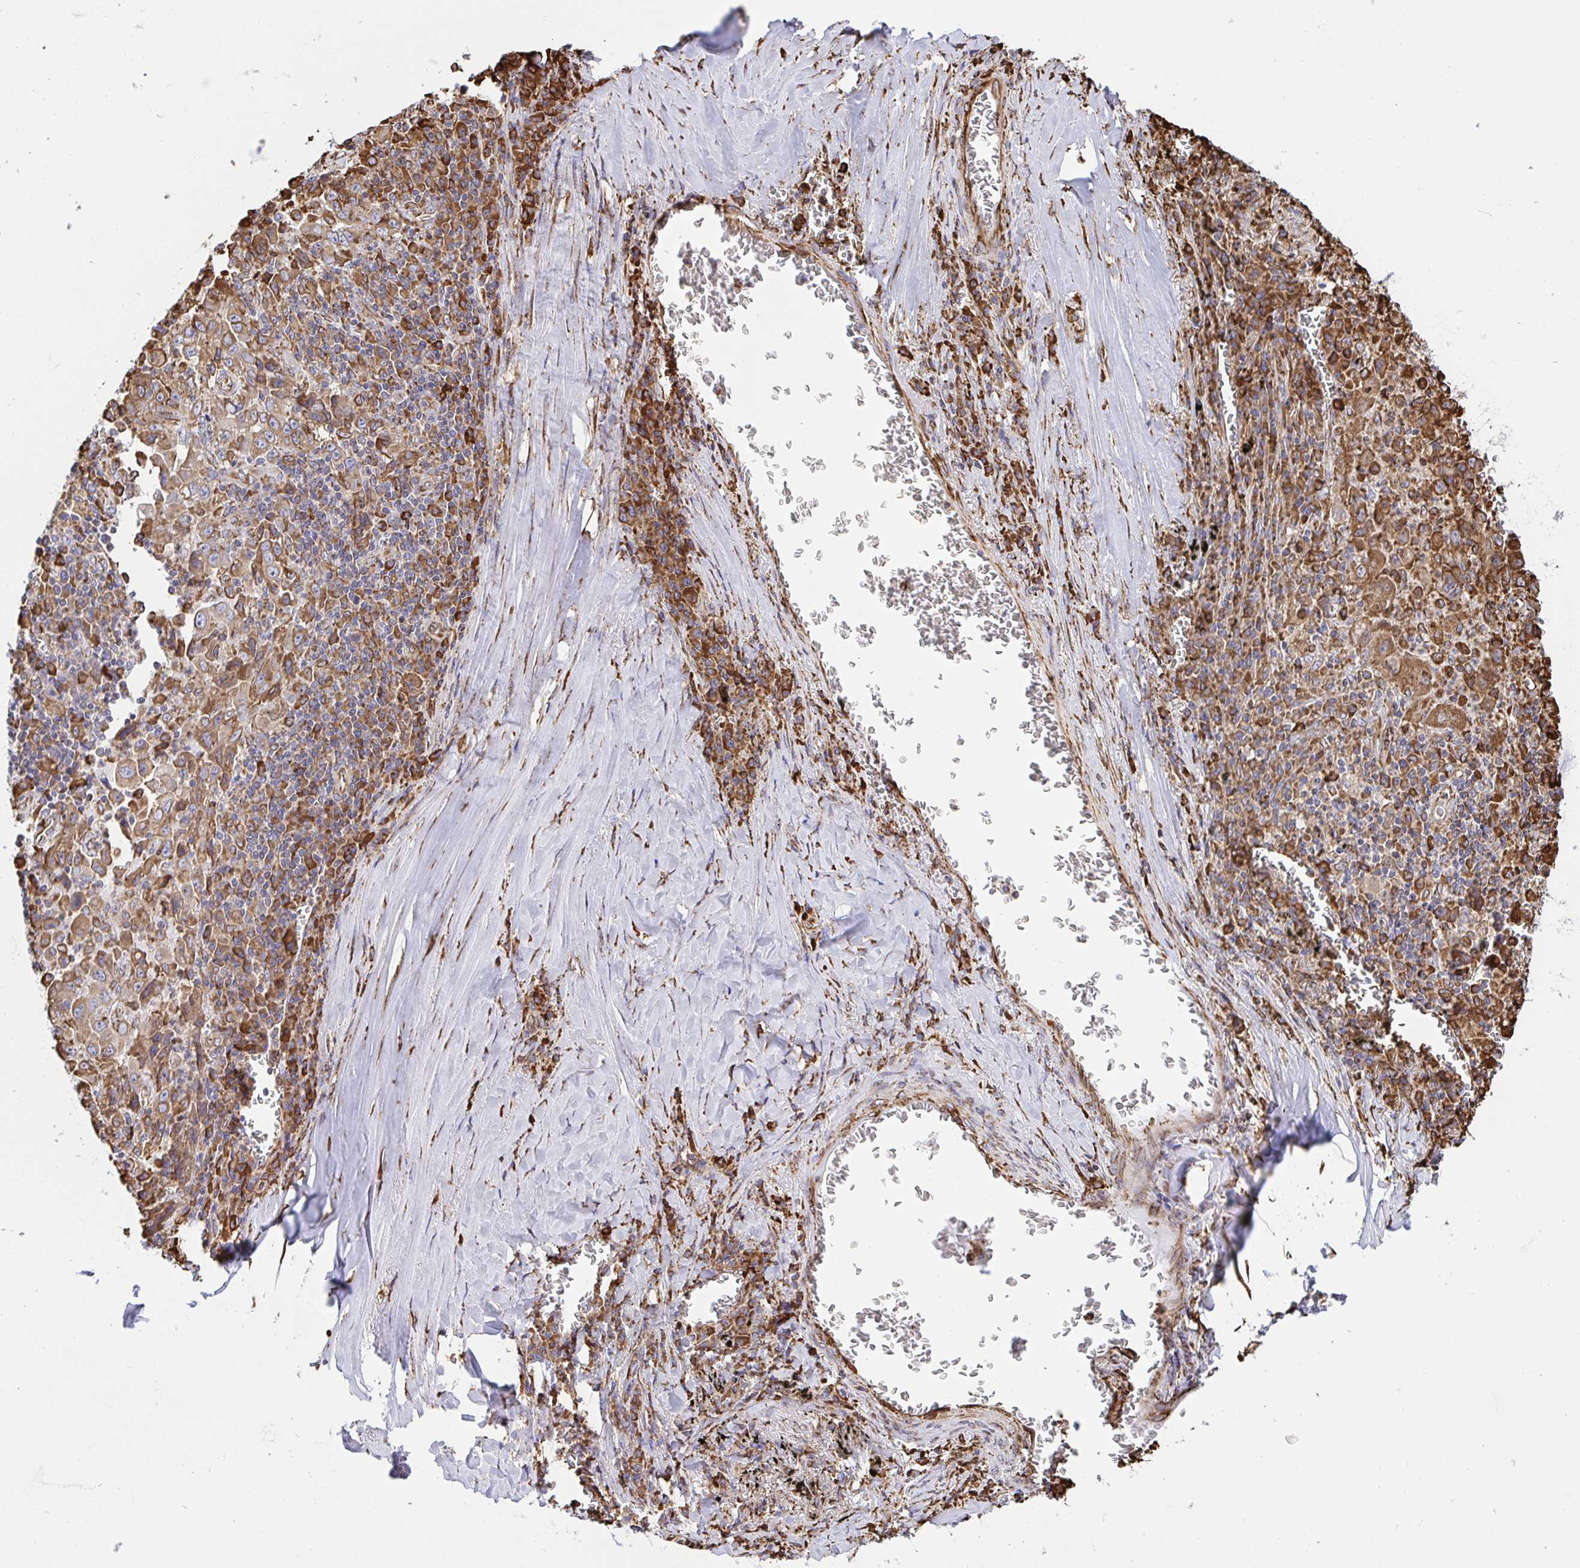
{"staining": {"intensity": "moderate", "quantity": "<25%", "location": "cytoplasmic/membranous"}, "tissue": "lung cancer", "cell_type": "Tumor cells", "image_type": "cancer", "snomed": [{"axis": "morphology", "description": "Adenocarcinoma, NOS"}, {"axis": "topography", "description": "Lung"}], "caption": "Immunohistochemical staining of lung adenocarcinoma shows moderate cytoplasmic/membranous protein staining in approximately <25% of tumor cells.", "gene": "CLGN", "patient": {"sex": "male", "age": 67}}